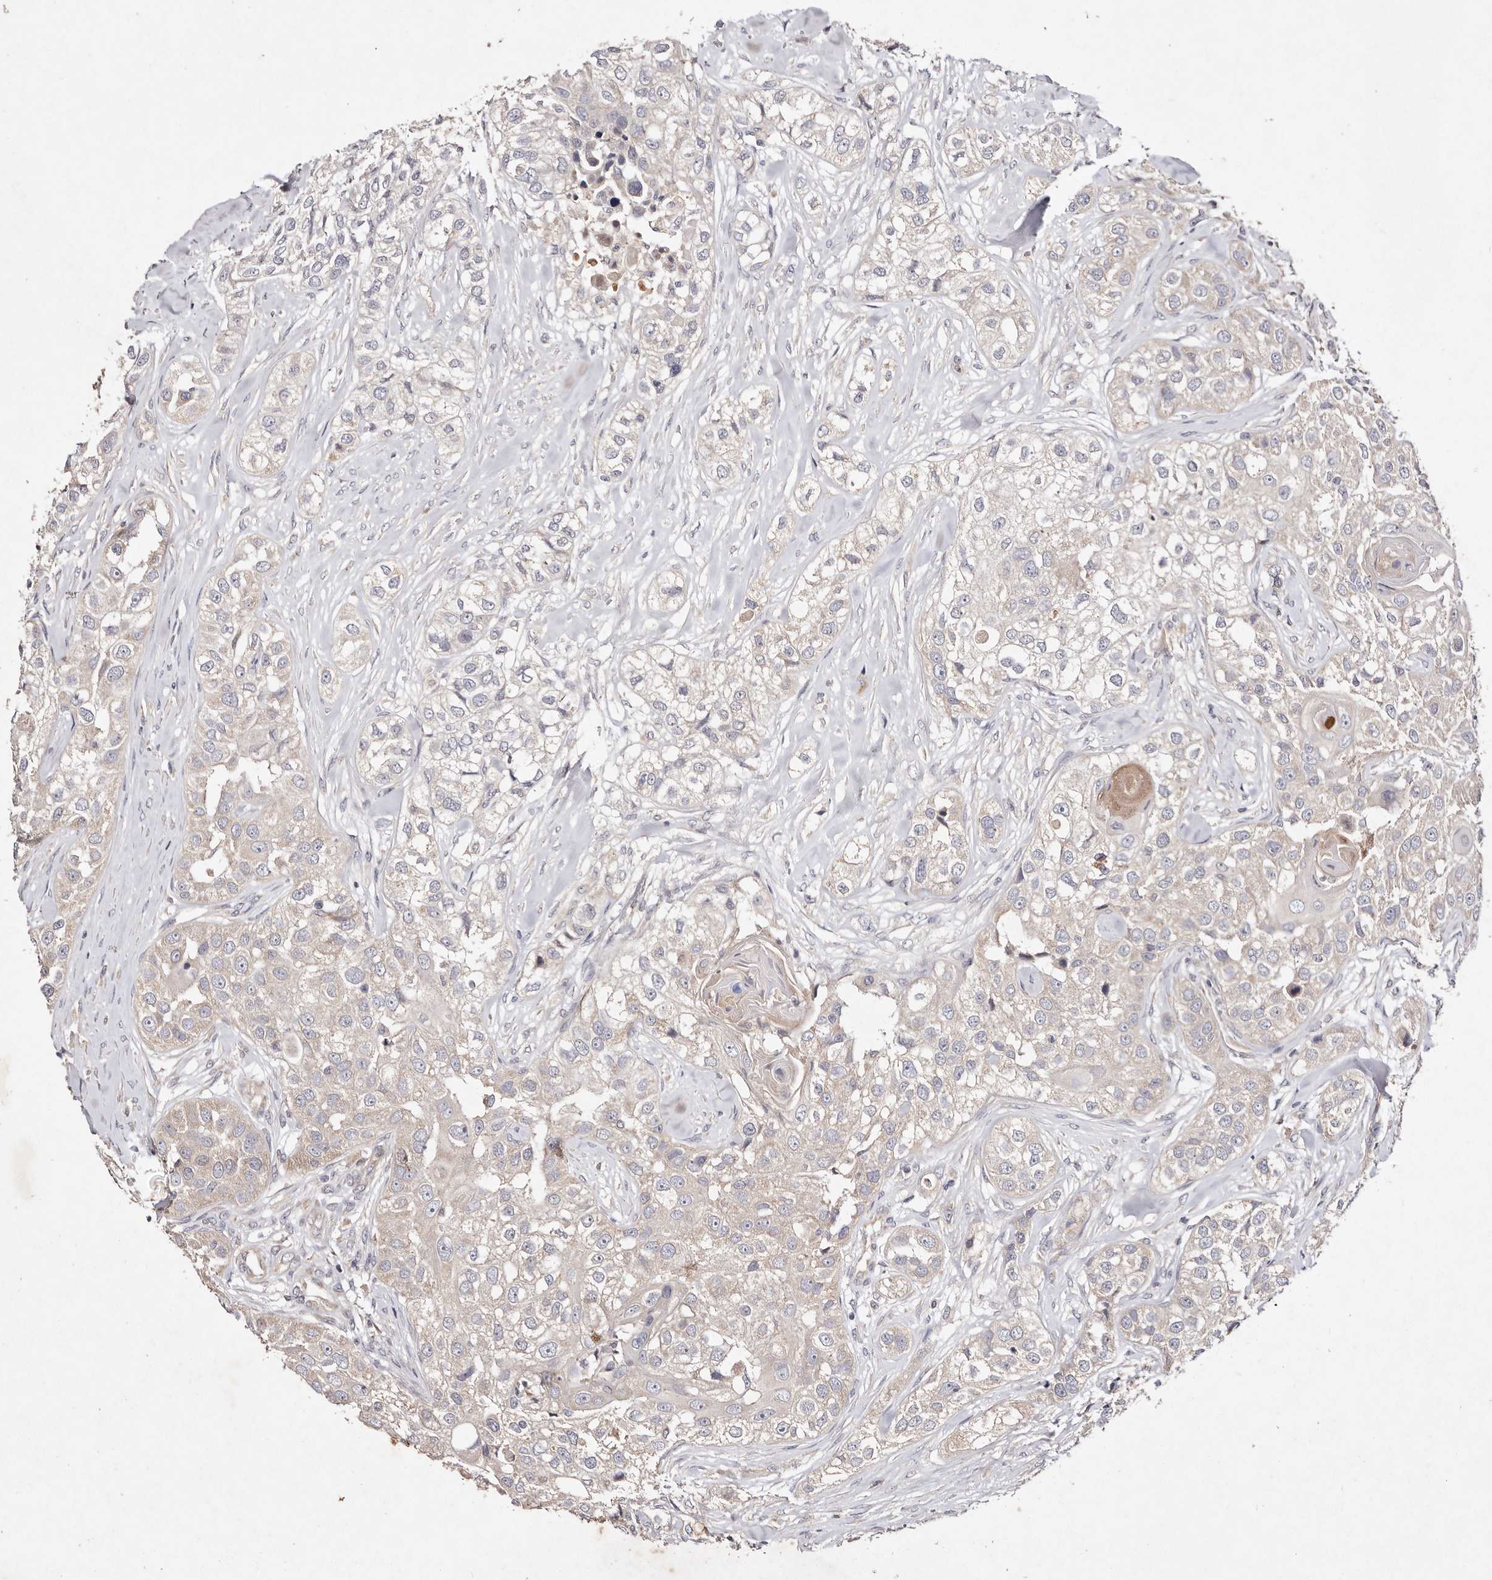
{"staining": {"intensity": "negative", "quantity": "none", "location": "none"}, "tissue": "head and neck cancer", "cell_type": "Tumor cells", "image_type": "cancer", "snomed": [{"axis": "morphology", "description": "Normal tissue, NOS"}, {"axis": "morphology", "description": "Squamous cell carcinoma, NOS"}, {"axis": "topography", "description": "Skeletal muscle"}, {"axis": "topography", "description": "Head-Neck"}], "caption": "Human head and neck cancer stained for a protein using immunohistochemistry (IHC) demonstrates no staining in tumor cells.", "gene": "TSC2", "patient": {"sex": "male", "age": 51}}